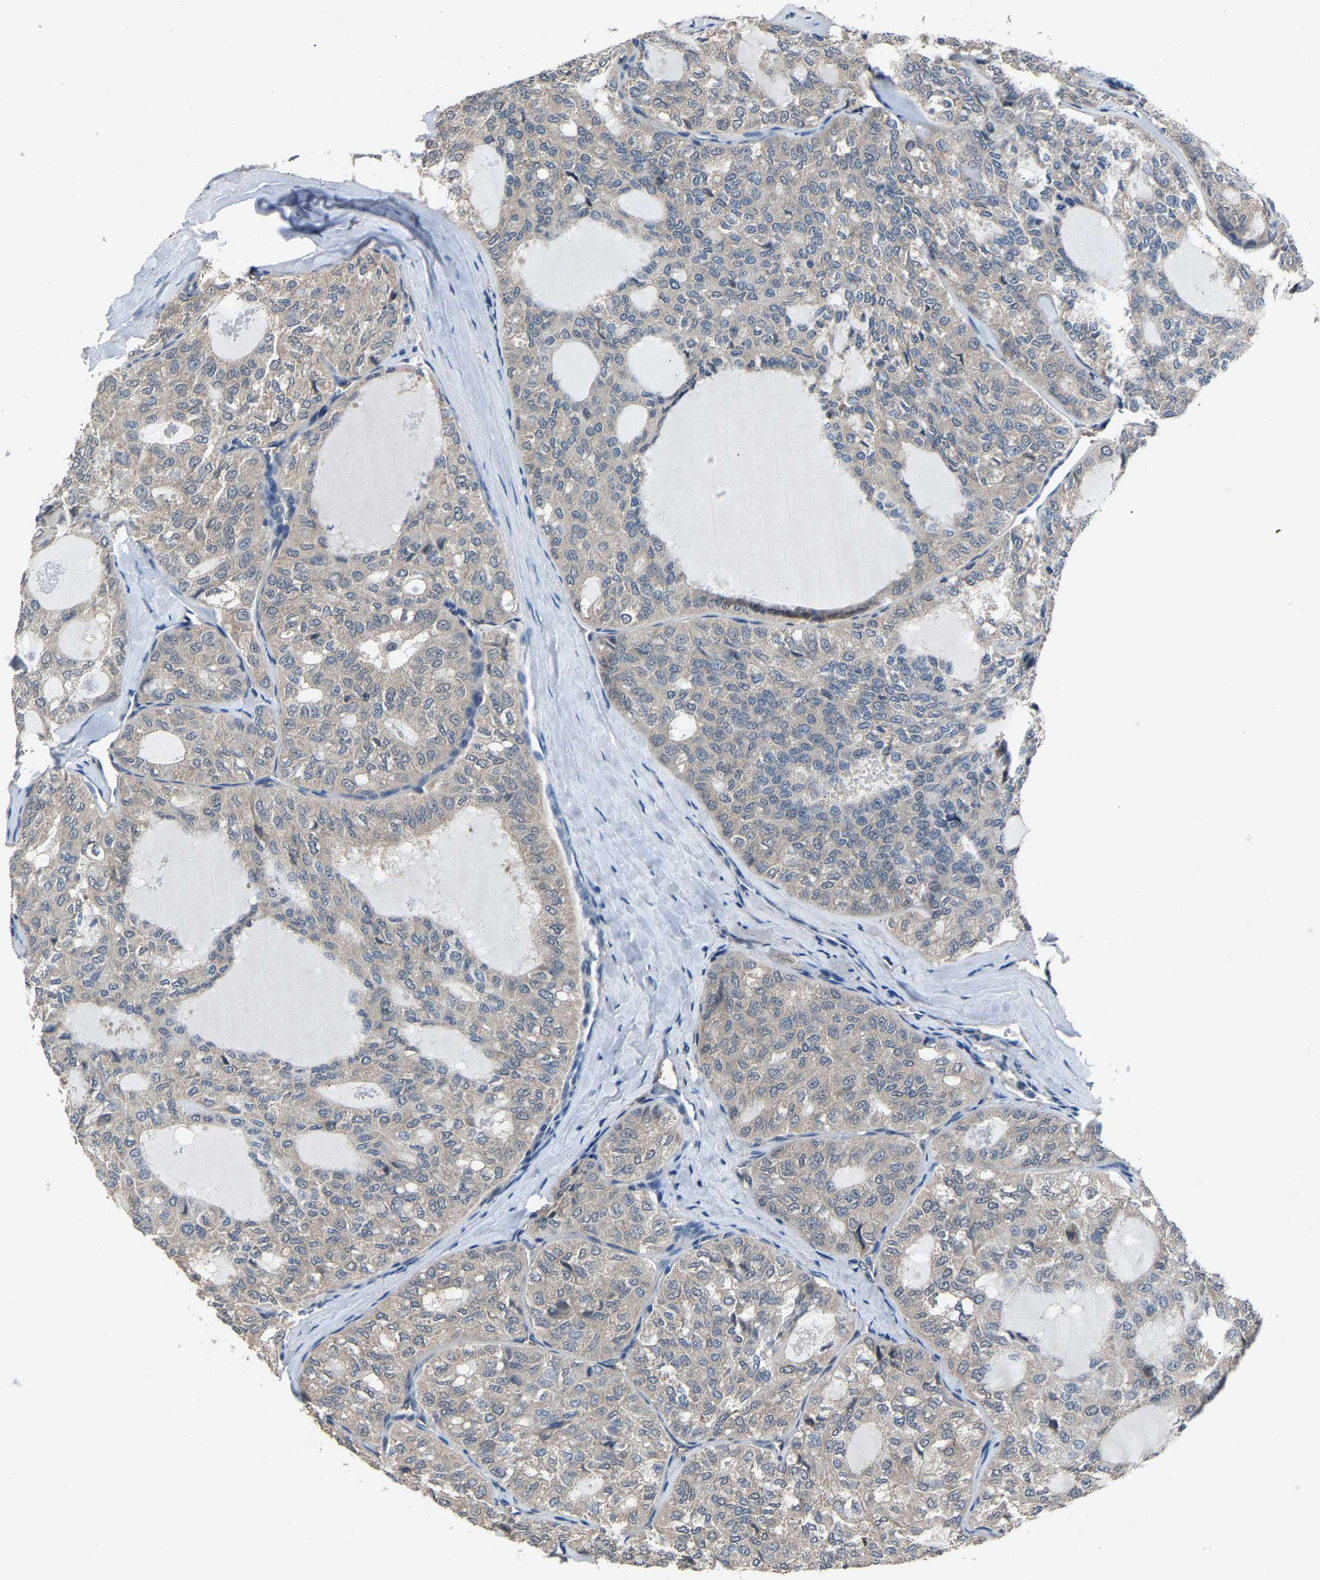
{"staining": {"intensity": "weak", "quantity": ">75%", "location": "cytoplasmic/membranous"}, "tissue": "thyroid cancer", "cell_type": "Tumor cells", "image_type": "cancer", "snomed": [{"axis": "morphology", "description": "Follicular adenoma carcinoma, NOS"}, {"axis": "topography", "description": "Thyroid gland"}], "caption": "Weak cytoplasmic/membranous protein staining is appreciated in about >75% of tumor cells in follicular adenoma carcinoma (thyroid).", "gene": "ABCC9", "patient": {"sex": "male", "age": 75}}